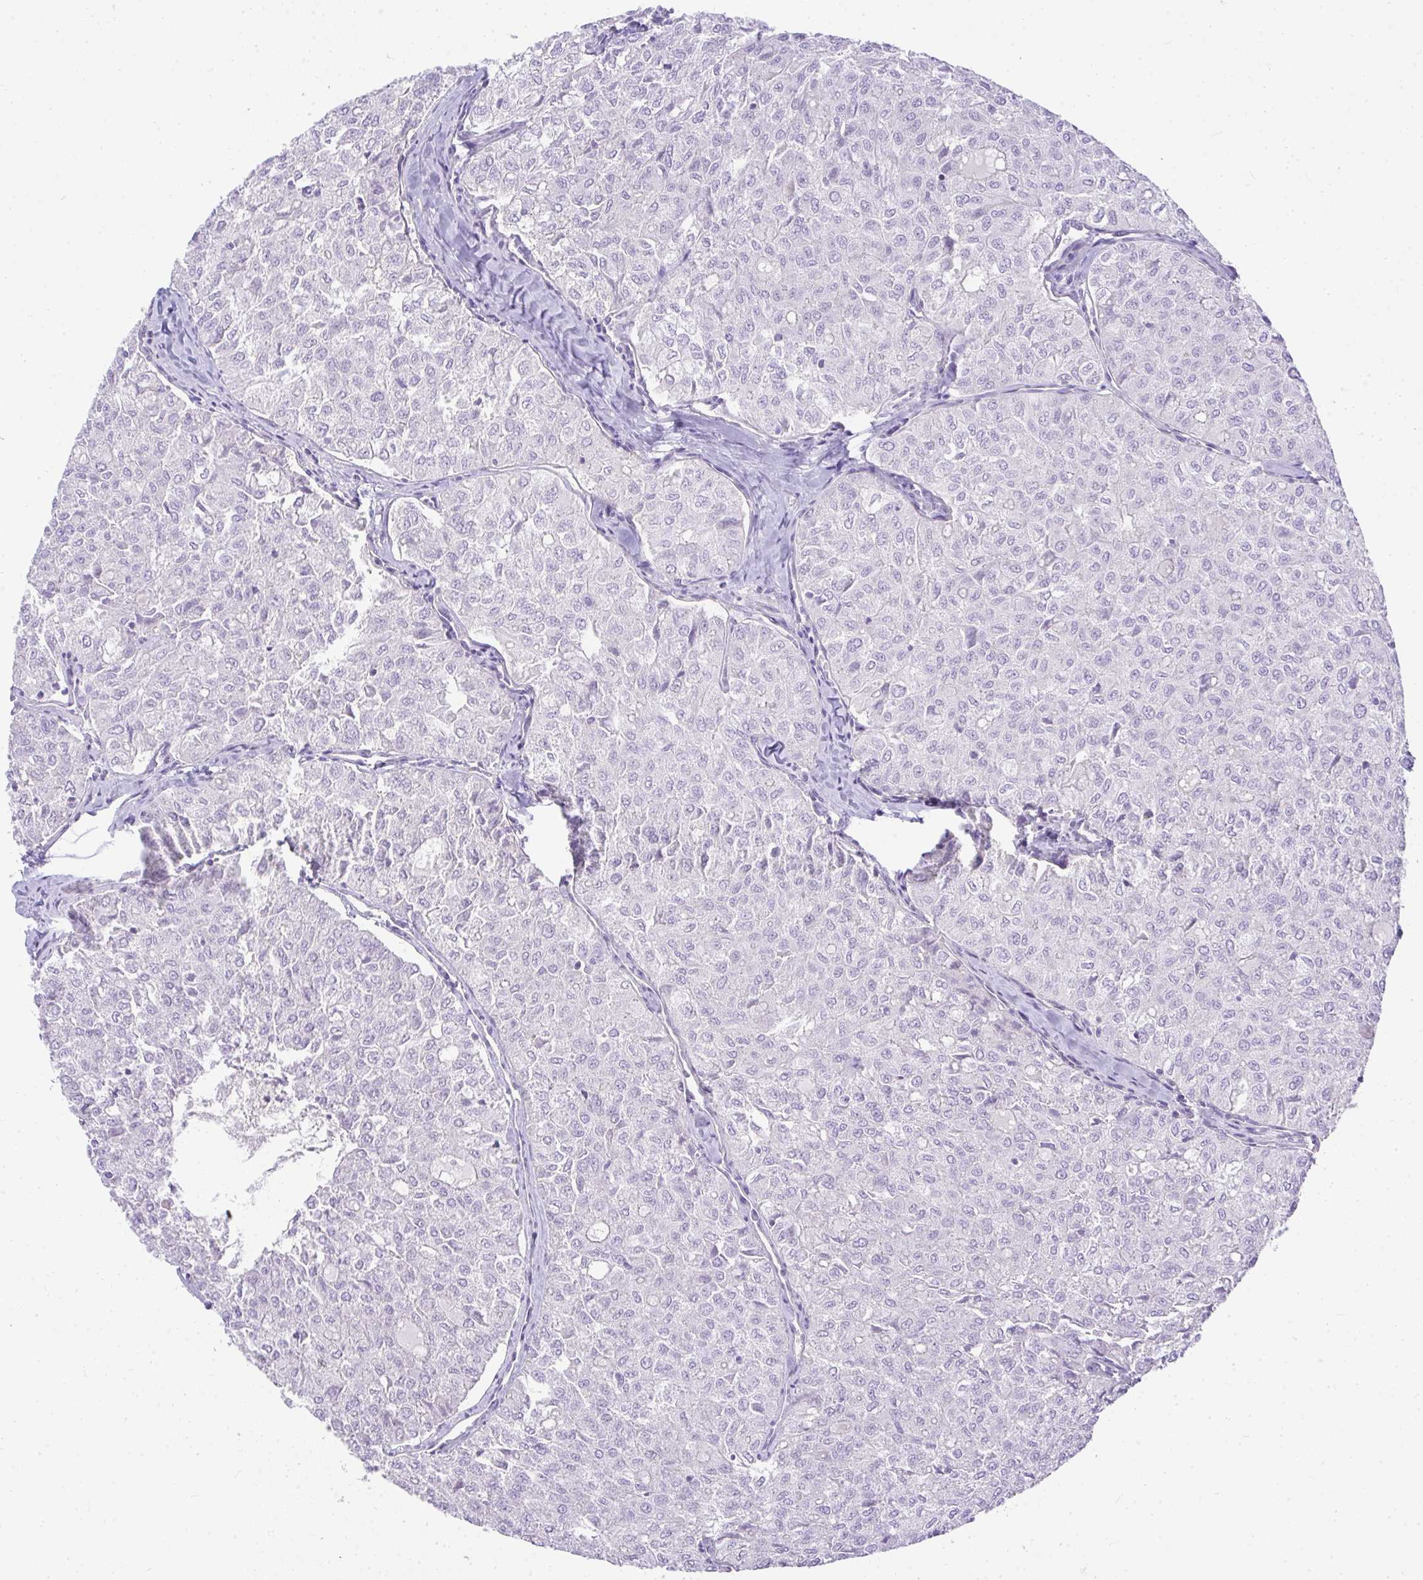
{"staining": {"intensity": "negative", "quantity": "none", "location": "none"}, "tissue": "thyroid cancer", "cell_type": "Tumor cells", "image_type": "cancer", "snomed": [{"axis": "morphology", "description": "Follicular adenoma carcinoma, NOS"}, {"axis": "topography", "description": "Thyroid gland"}], "caption": "Tumor cells are negative for brown protein staining in thyroid cancer (follicular adenoma carcinoma).", "gene": "PLPPR3", "patient": {"sex": "male", "age": 75}}